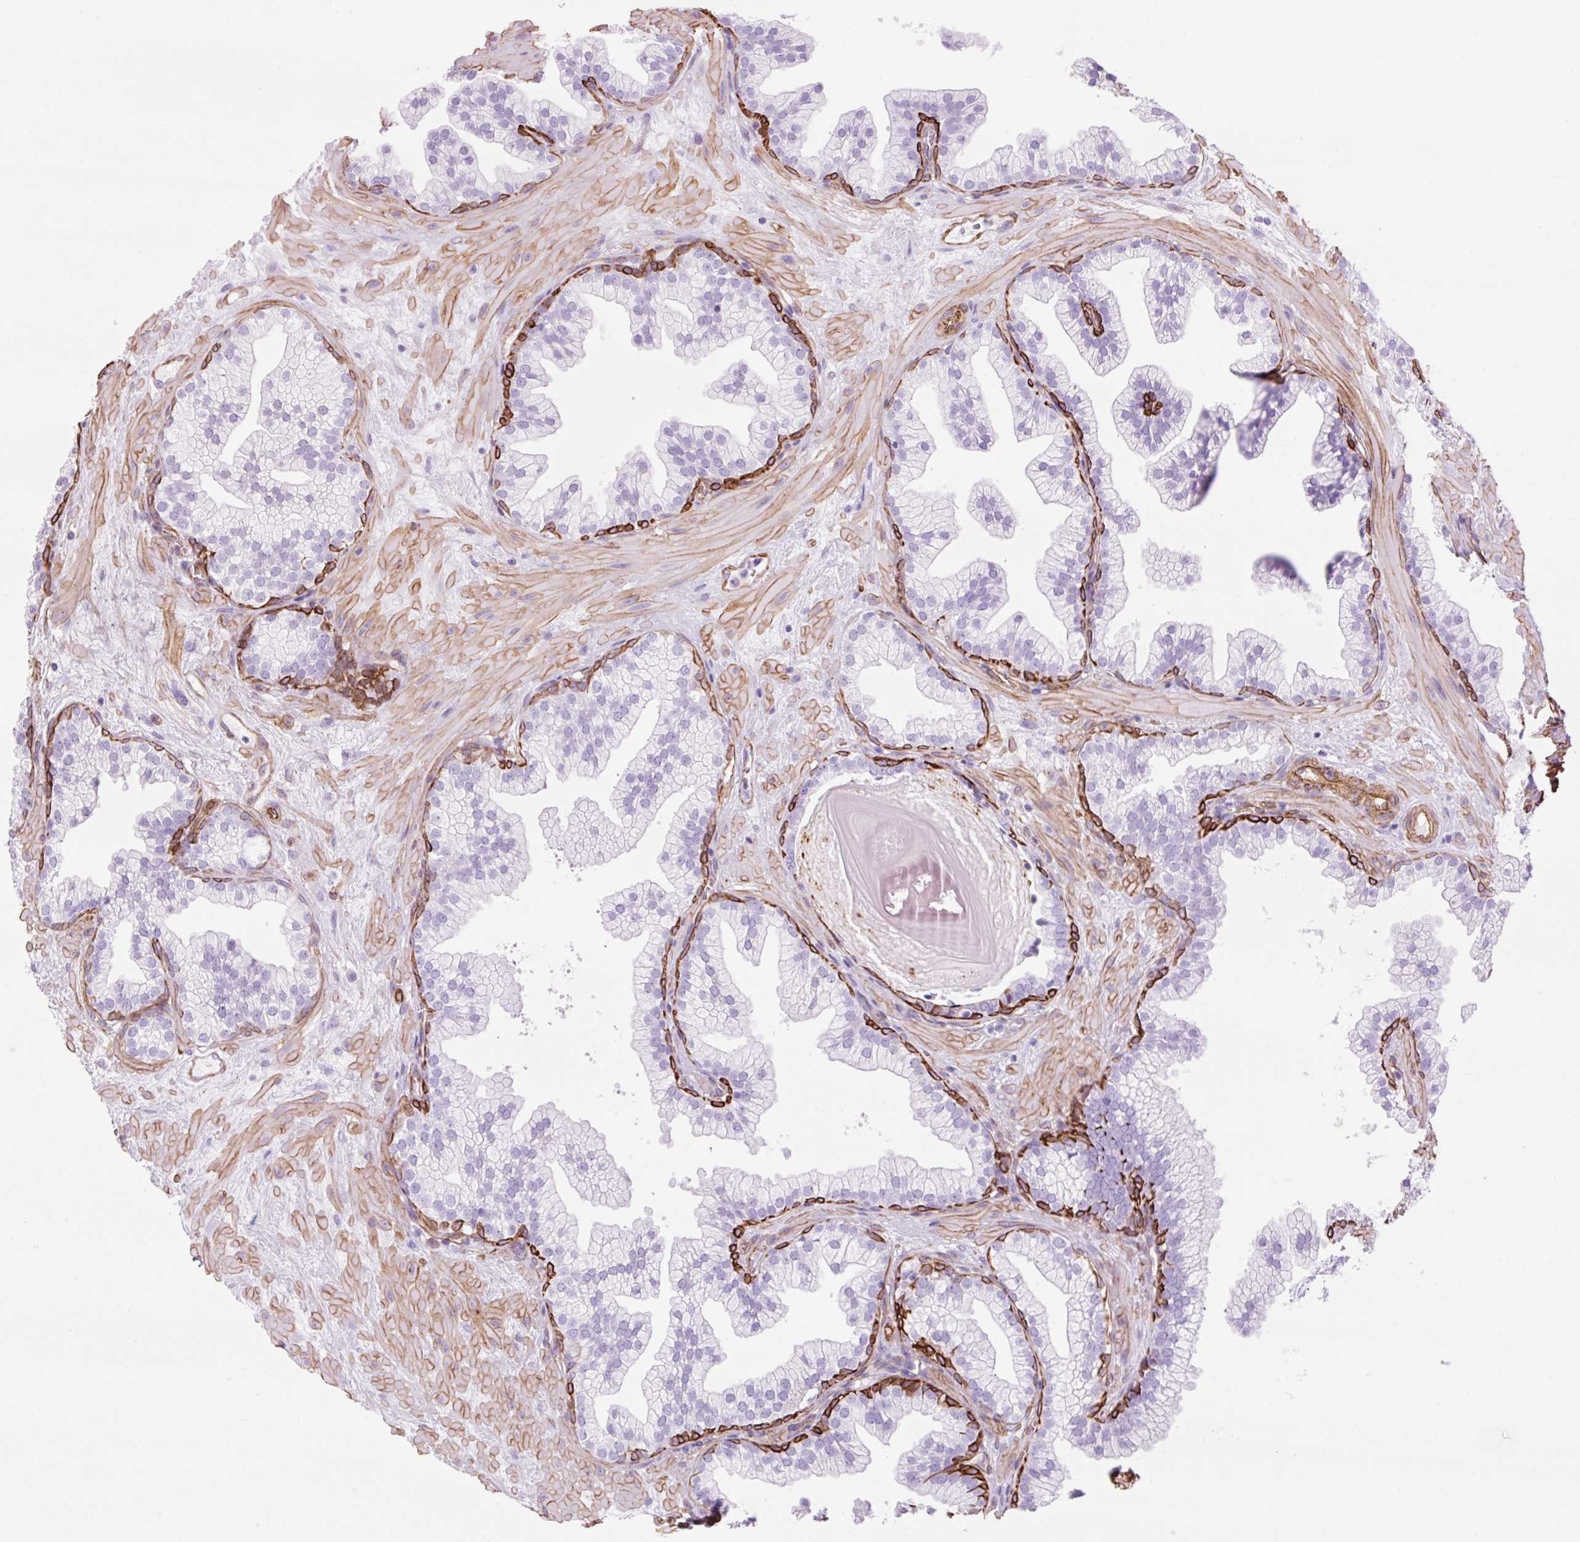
{"staining": {"intensity": "strong", "quantity": "<25%", "location": "cytoplasmic/membranous"}, "tissue": "prostate", "cell_type": "Glandular cells", "image_type": "normal", "snomed": [{"axis": "morphology", "description": "Normal tissue, NOS"}, {"axis": "topography", "description": "Prostate"}, {"axis": "topography", "description": "Peripheral nerve tissue"}], "caption": "A brown stain labels strong cytoplasmic/membranous staining of a protein in glandular cells of normal prostate. (brown staining indicates protein expression, while blue staining denotes nuclei).", "gene": "CAV1", "patient": {"sex": "male", "age": 61}}